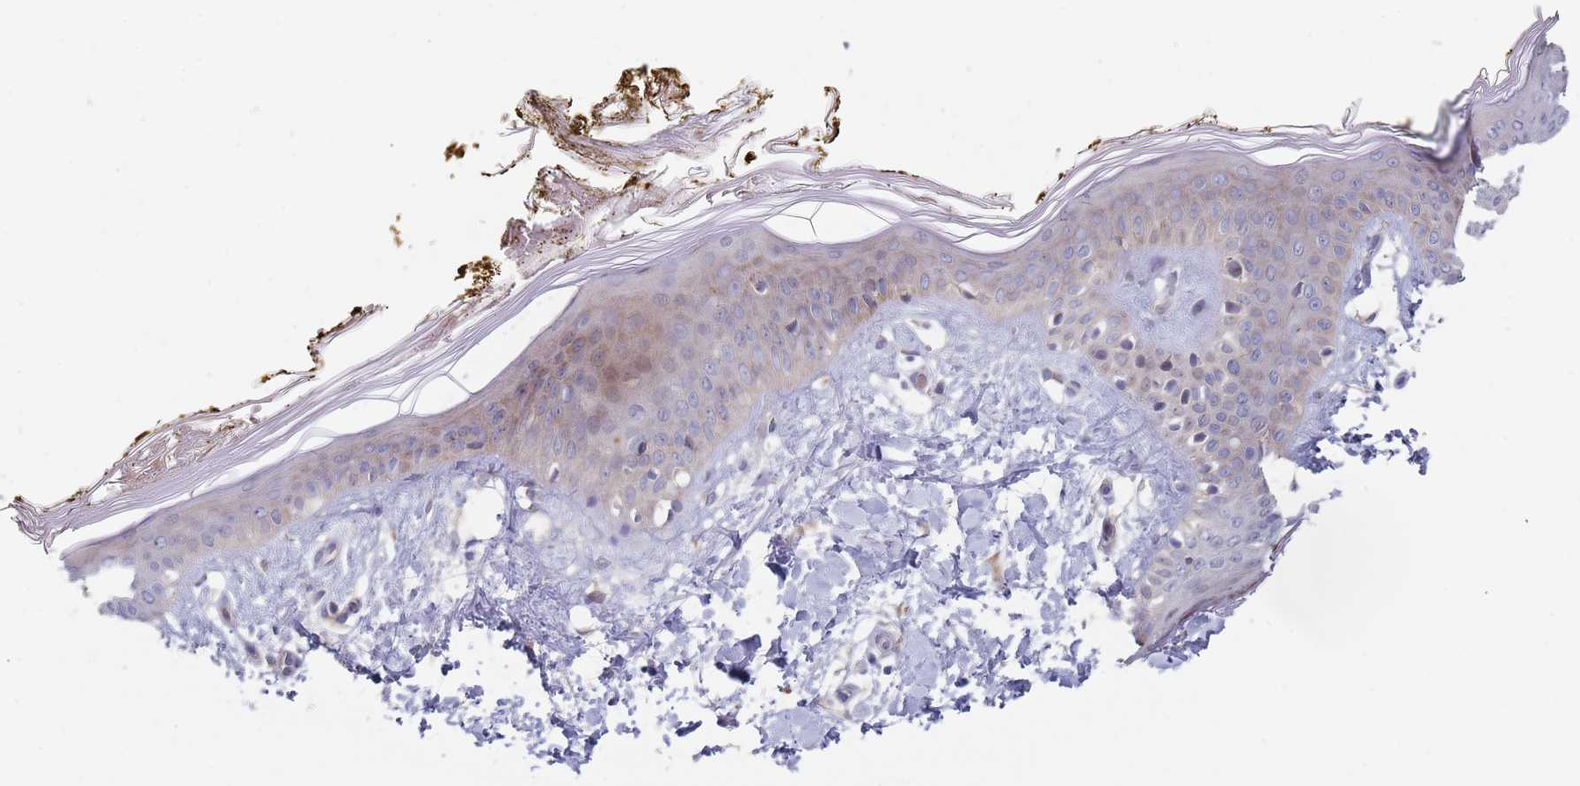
{"staining": {"intensity": "moderate", "quantity": ">75%", "location": "cytoplasmic/membranous"}, "tissue": "skin", "cell_type": "Fibroblasts", "image_type": "normal", "snomed": [{"axis": "morphology", "description": "Normal tissue, NOS"}, {"axis": "topography", "description": "Skin"}], "caption": "Immunohistochemistry (IHC) (DAB) staining of normal human skin demonstrates moderate cytoplasmic/membranous protein positivity in about >75% of fibroblasts. The protein of interest is shown in brown color, while the nuclei are stained blue.", "gene": "ZNF140", "patient": {"sex": "female", "age": 34}}